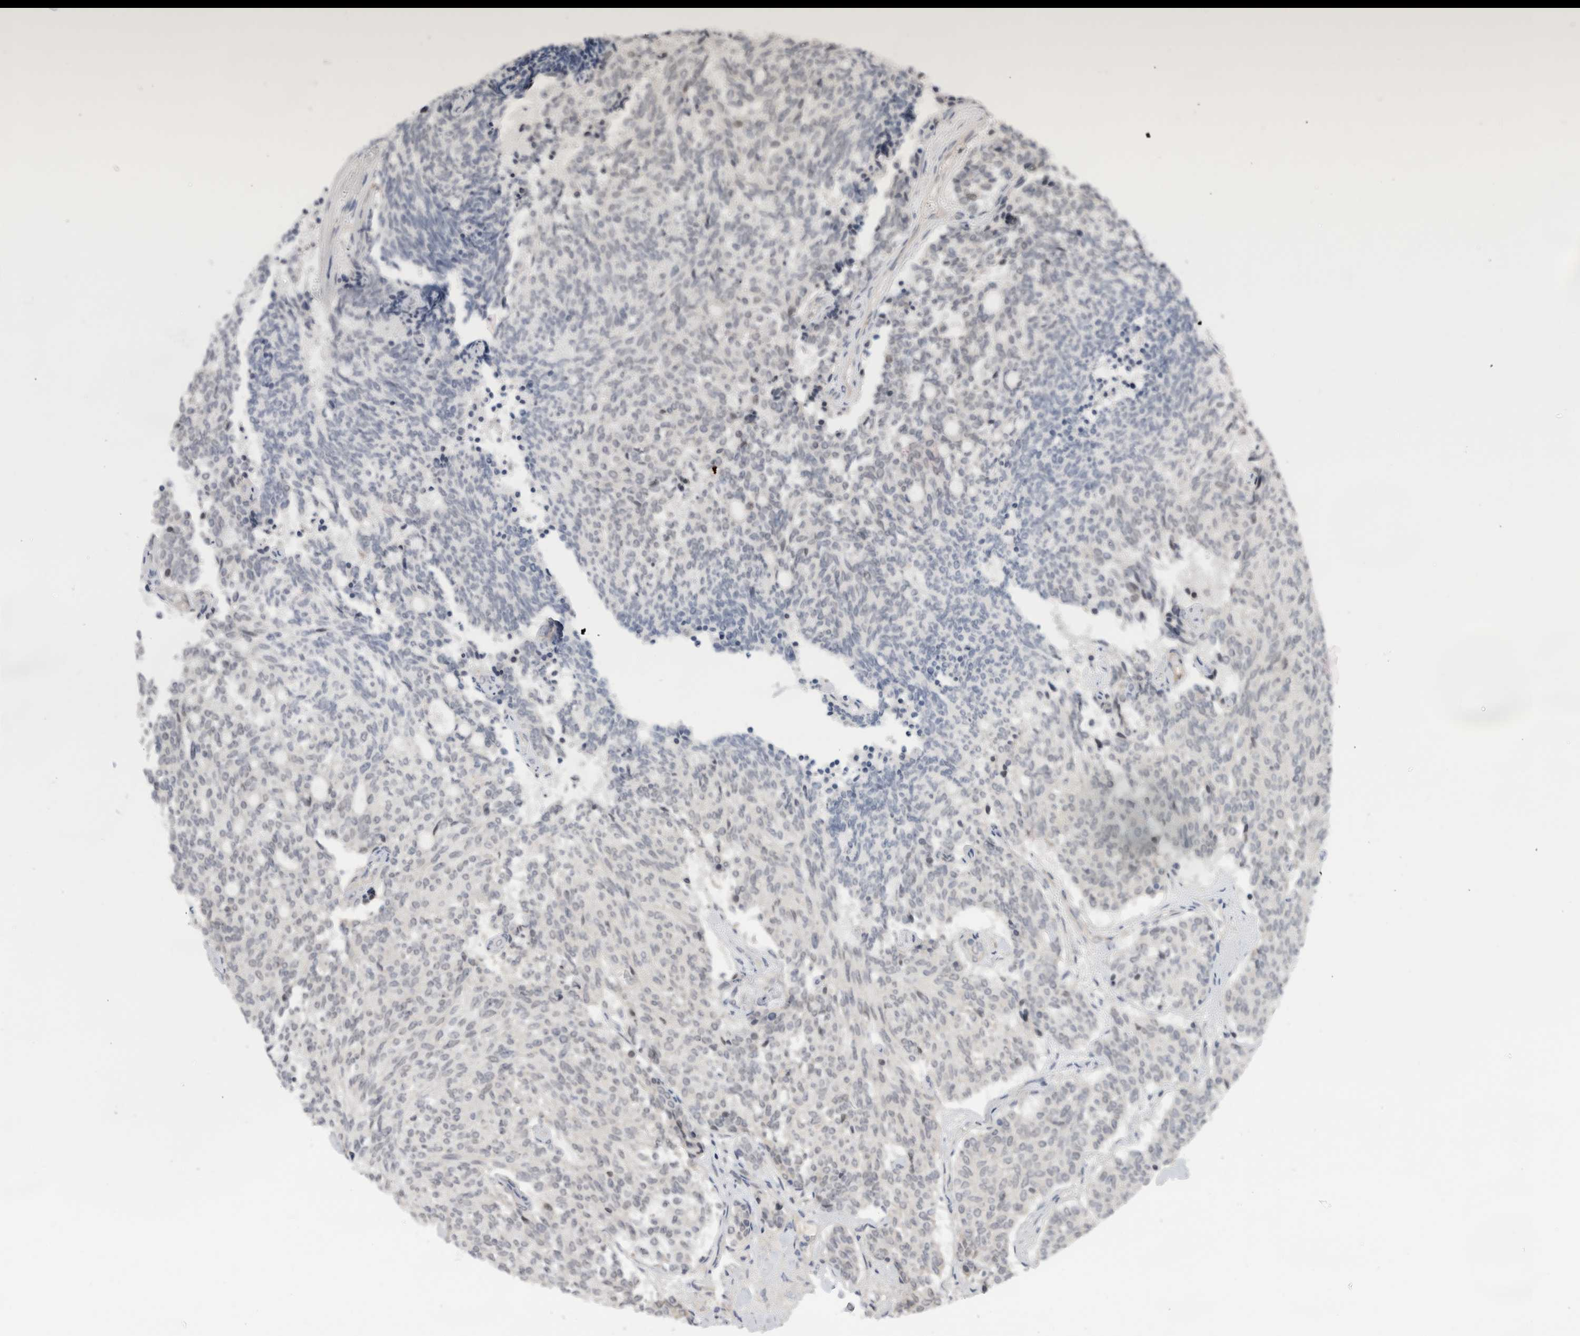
{"staining": {"intensity": "negative", "quantity": "none", "location": "none"}, "tissue": "carcinoid", "cell_type": "Tumor cells", "image_type": "cancer", "snomed": [{"axis": "morphology", "description": "Carcinoid, malignant, NOS"}, {"axis": "topography", "description": "Pancreas"}], "caption": "Immunohistochemistry (IHC) micrograph of carcinoid (malignant) stained for a protein (brown), which demonstrates no expression in tumor cells.", "gene": "HCN3", "patient": {"sex": "female", "age": 54}}